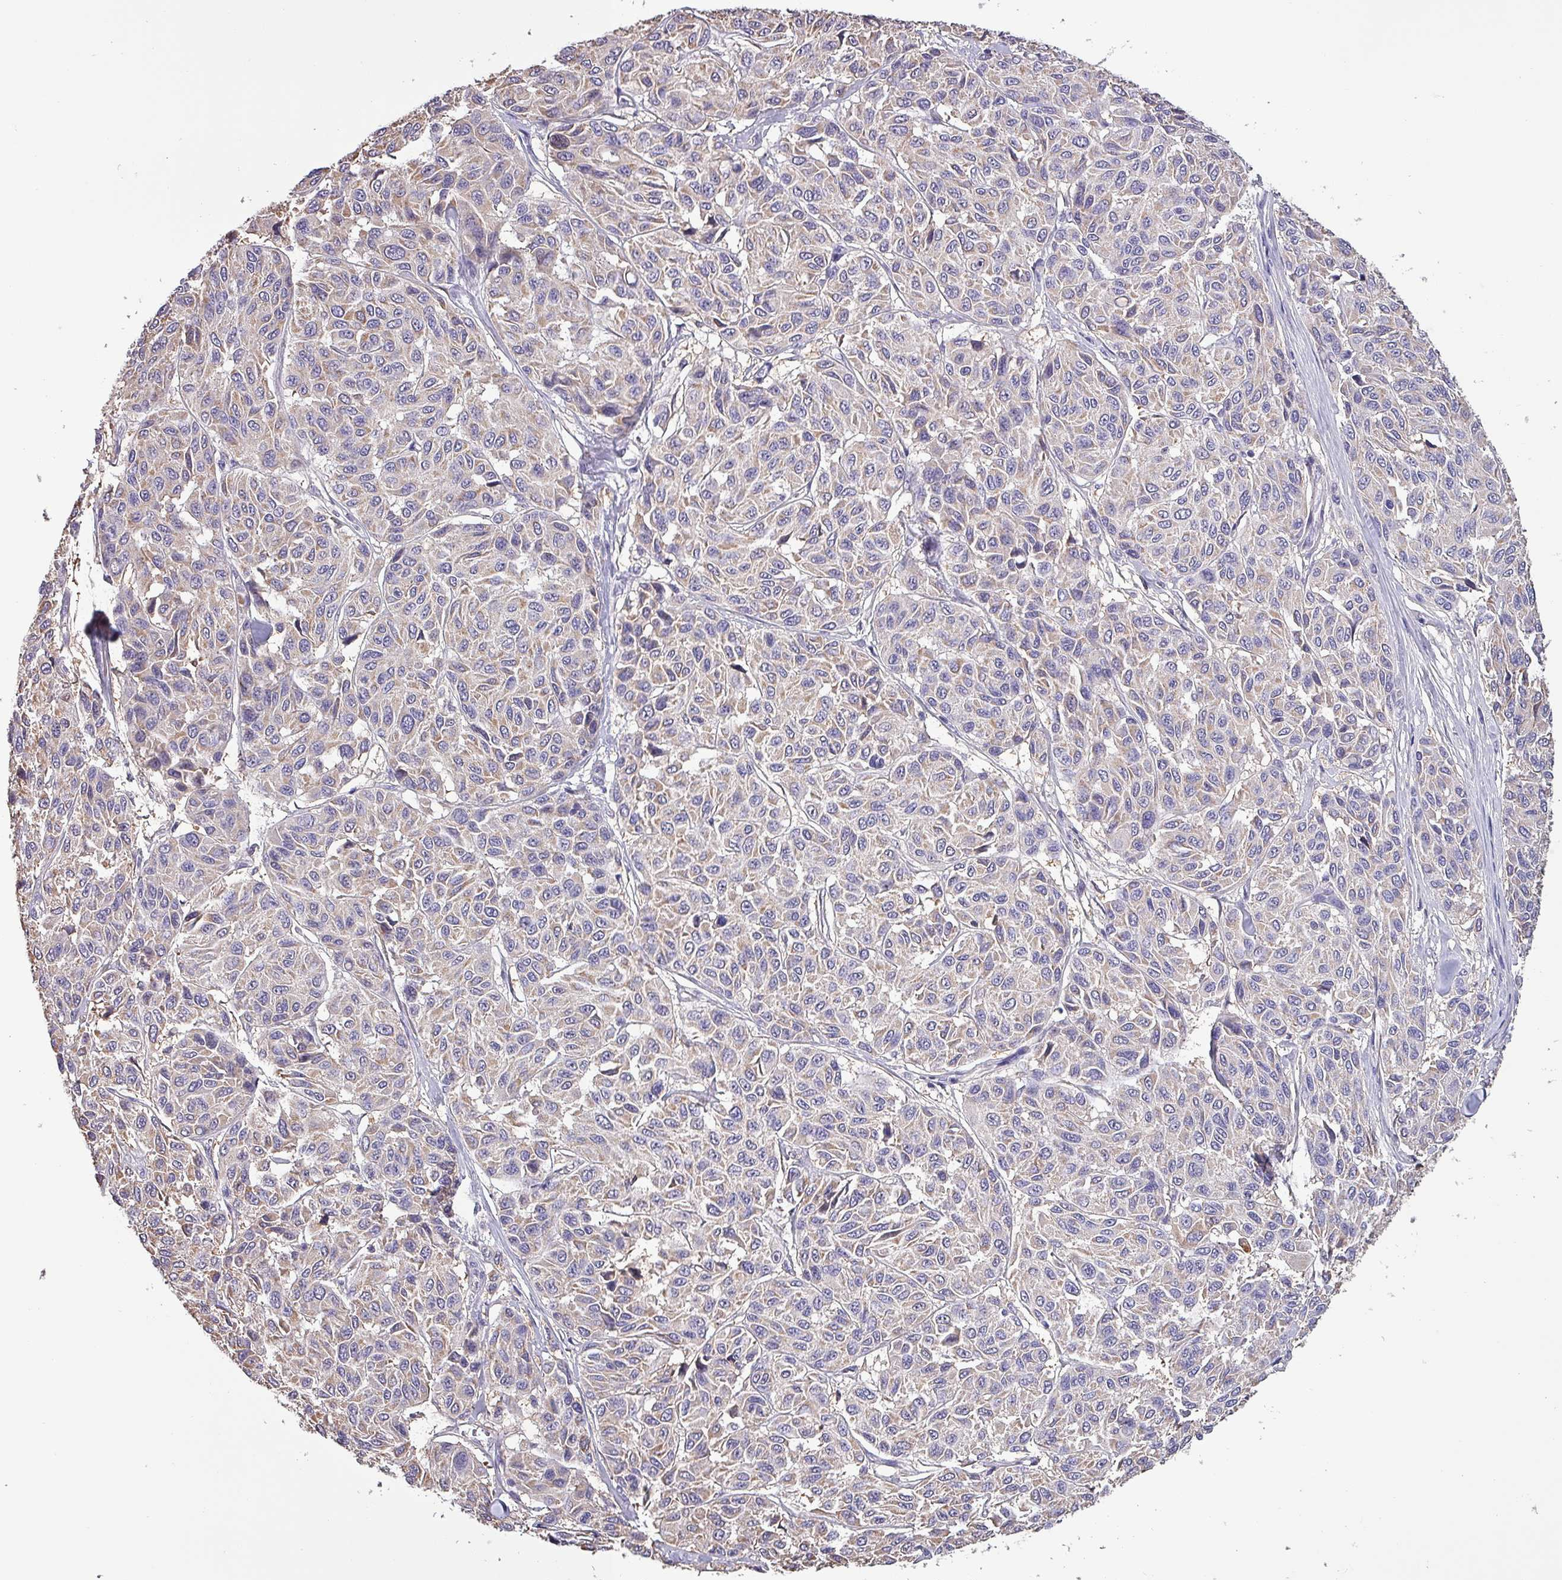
{"staining": {"intensity": "weak", "quantity": "25%-75%", "location": "cytoplasmic/membranous"}, "tissue": "melanoma", "cell_type": "Tumor cells", "image_type": "cancer", "snomed": [{"axis": "morphology", "description": "Malignant melanoma, NOS"}, {"axis": "topography", "description": "Skin"}], "caption": "Tumor cells display low levels of weak cytoplasmic/membranous staining in about 25%-75% of cells in melanoma.", "gene": "HTRA4", "patient": {"sex": "female", "age": 66}}